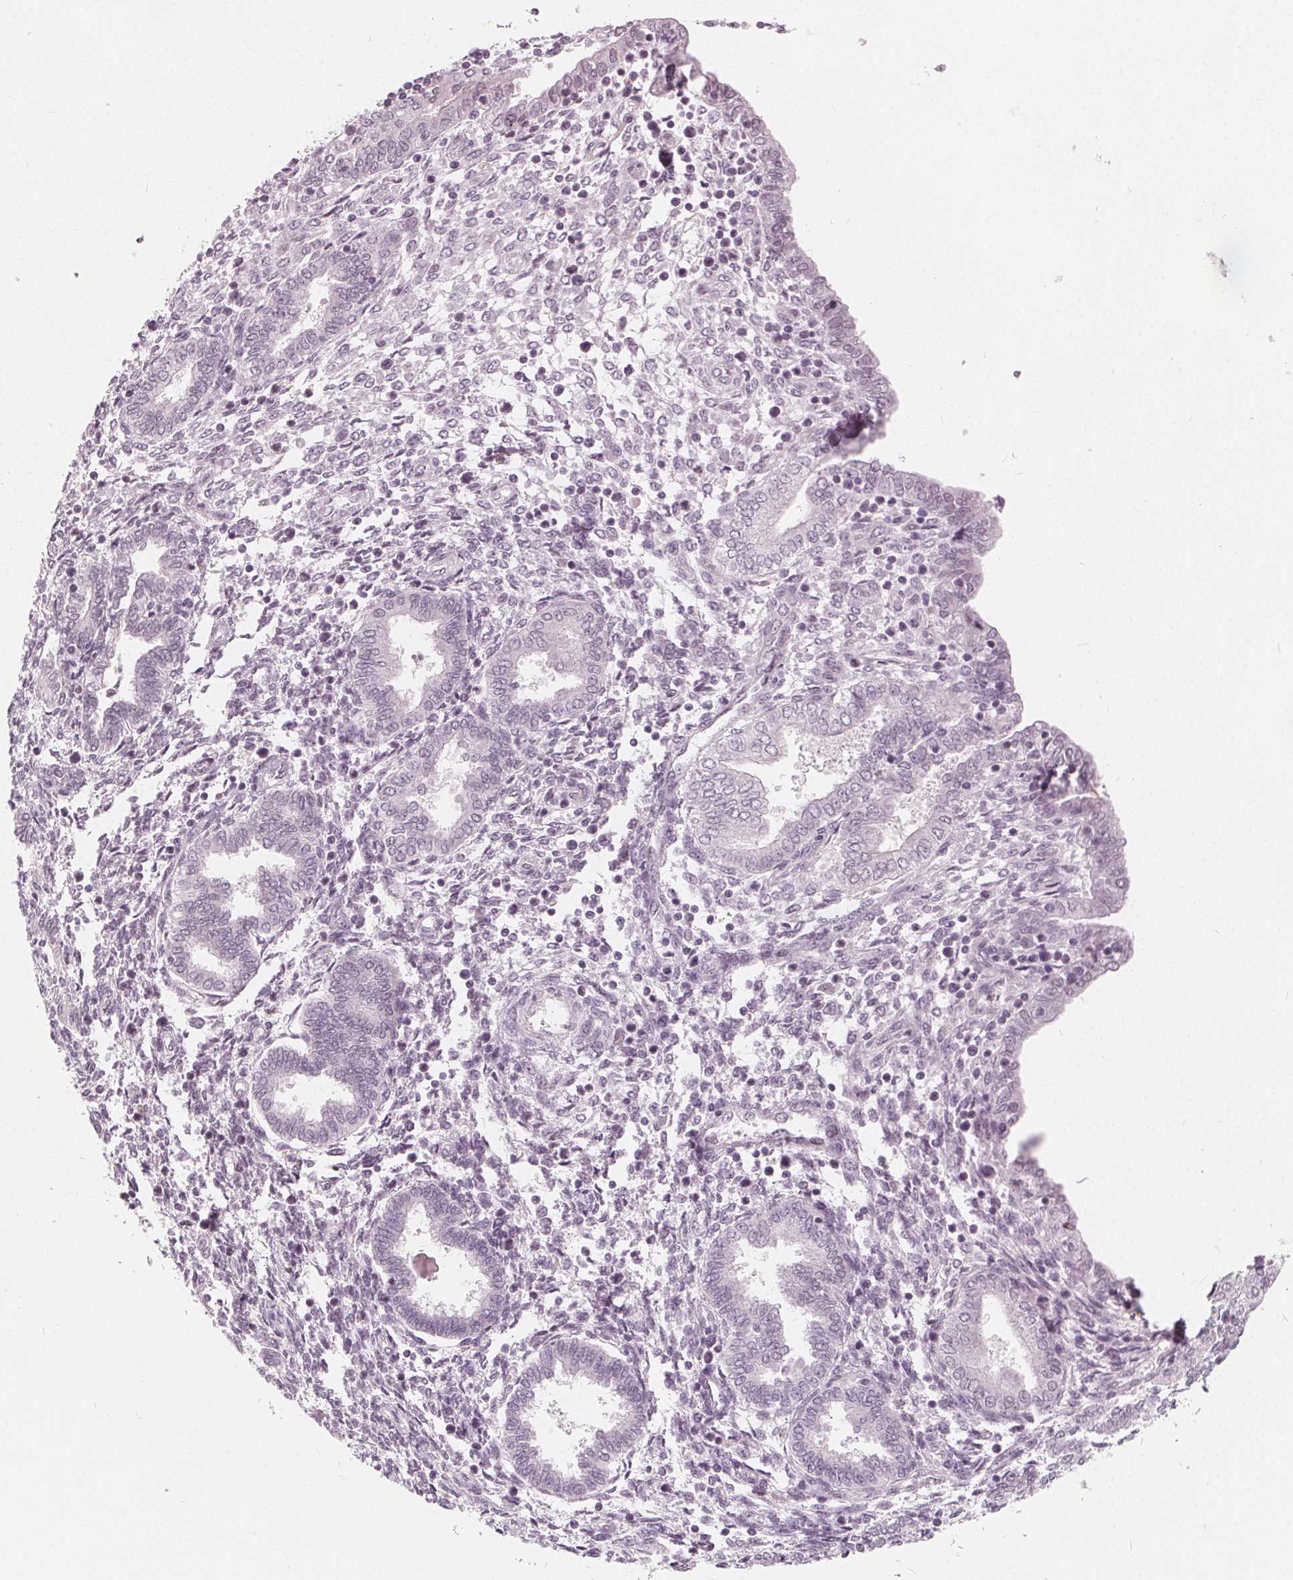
{"staining": {"intensity": "negative", "quantity": "none", "location": "none"}, "tissue": "endometrium", "cell_type": "Cells in endometrial stroma", "image_type": "normal", "snomed": [{"axis": "morphology", "description": "Normal tissue, NOS"}, {"axis": "topography", "description": "Endometrium"}], "caption": "An immunohistochemistry micrograph of unremarkable endometrium is shown. There is no staining in cells in endometrial stroma of endometrium.", "gene": "NUP210L", "patient": {"sex": "female", "age": 42}}